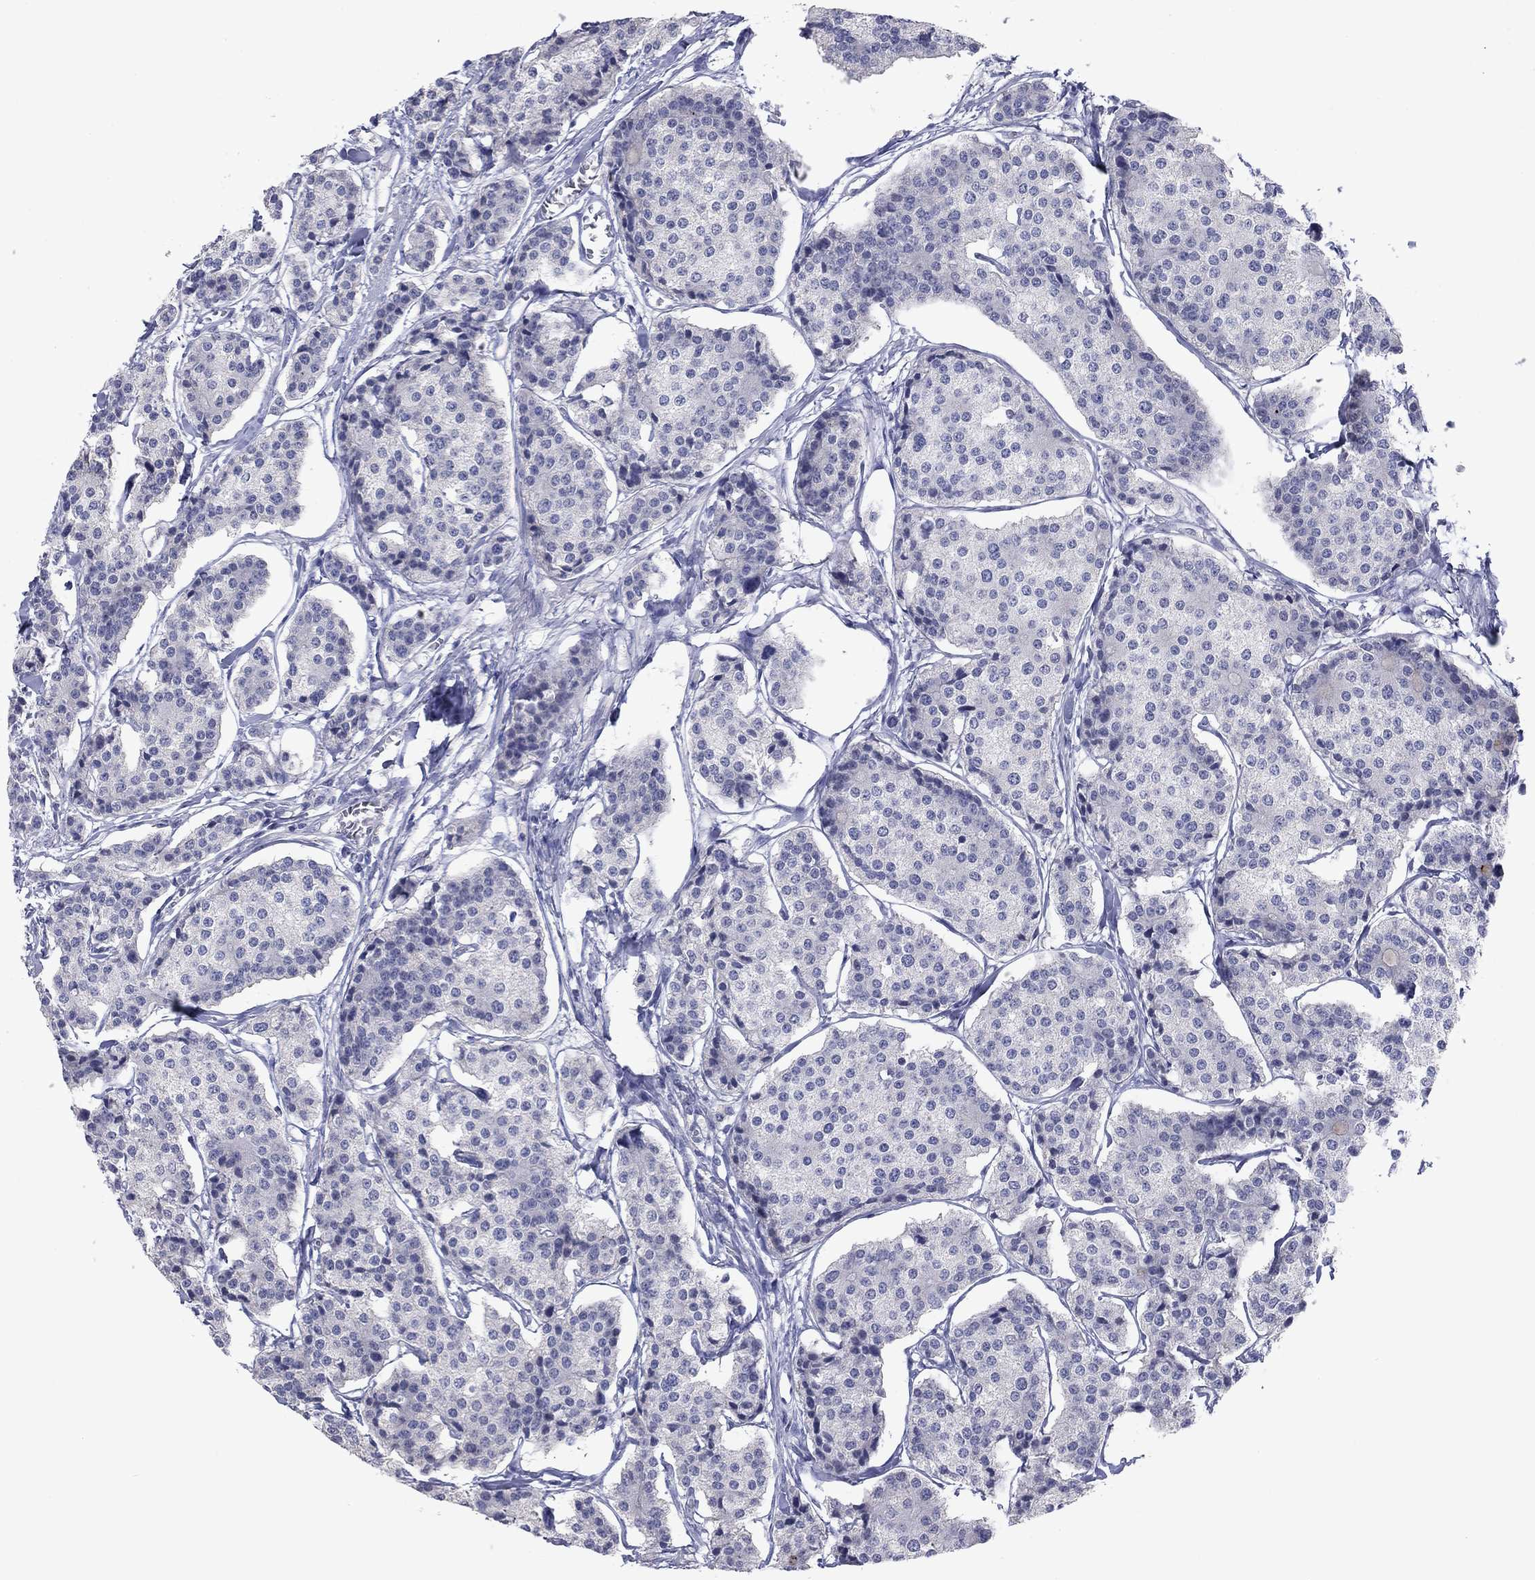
{"staining": {"intensity": "negative", "quantity": "none", "location": "none"}, "tissue": "carcinoid", "cell_type": "Tumor cells", "image_type": "cancer", "snomed": [{"axis": "morphology", "description": "Carcinoid, malignant, NOS"}, {"axis": "topography", "description": "Small intestine"}], "caption": "This is an IHC histopathology image of human malignant carcinoid. There is no expression in tumor cells.", "gene": "GRK7", "patient": {"sex": "female", "age": 65}}